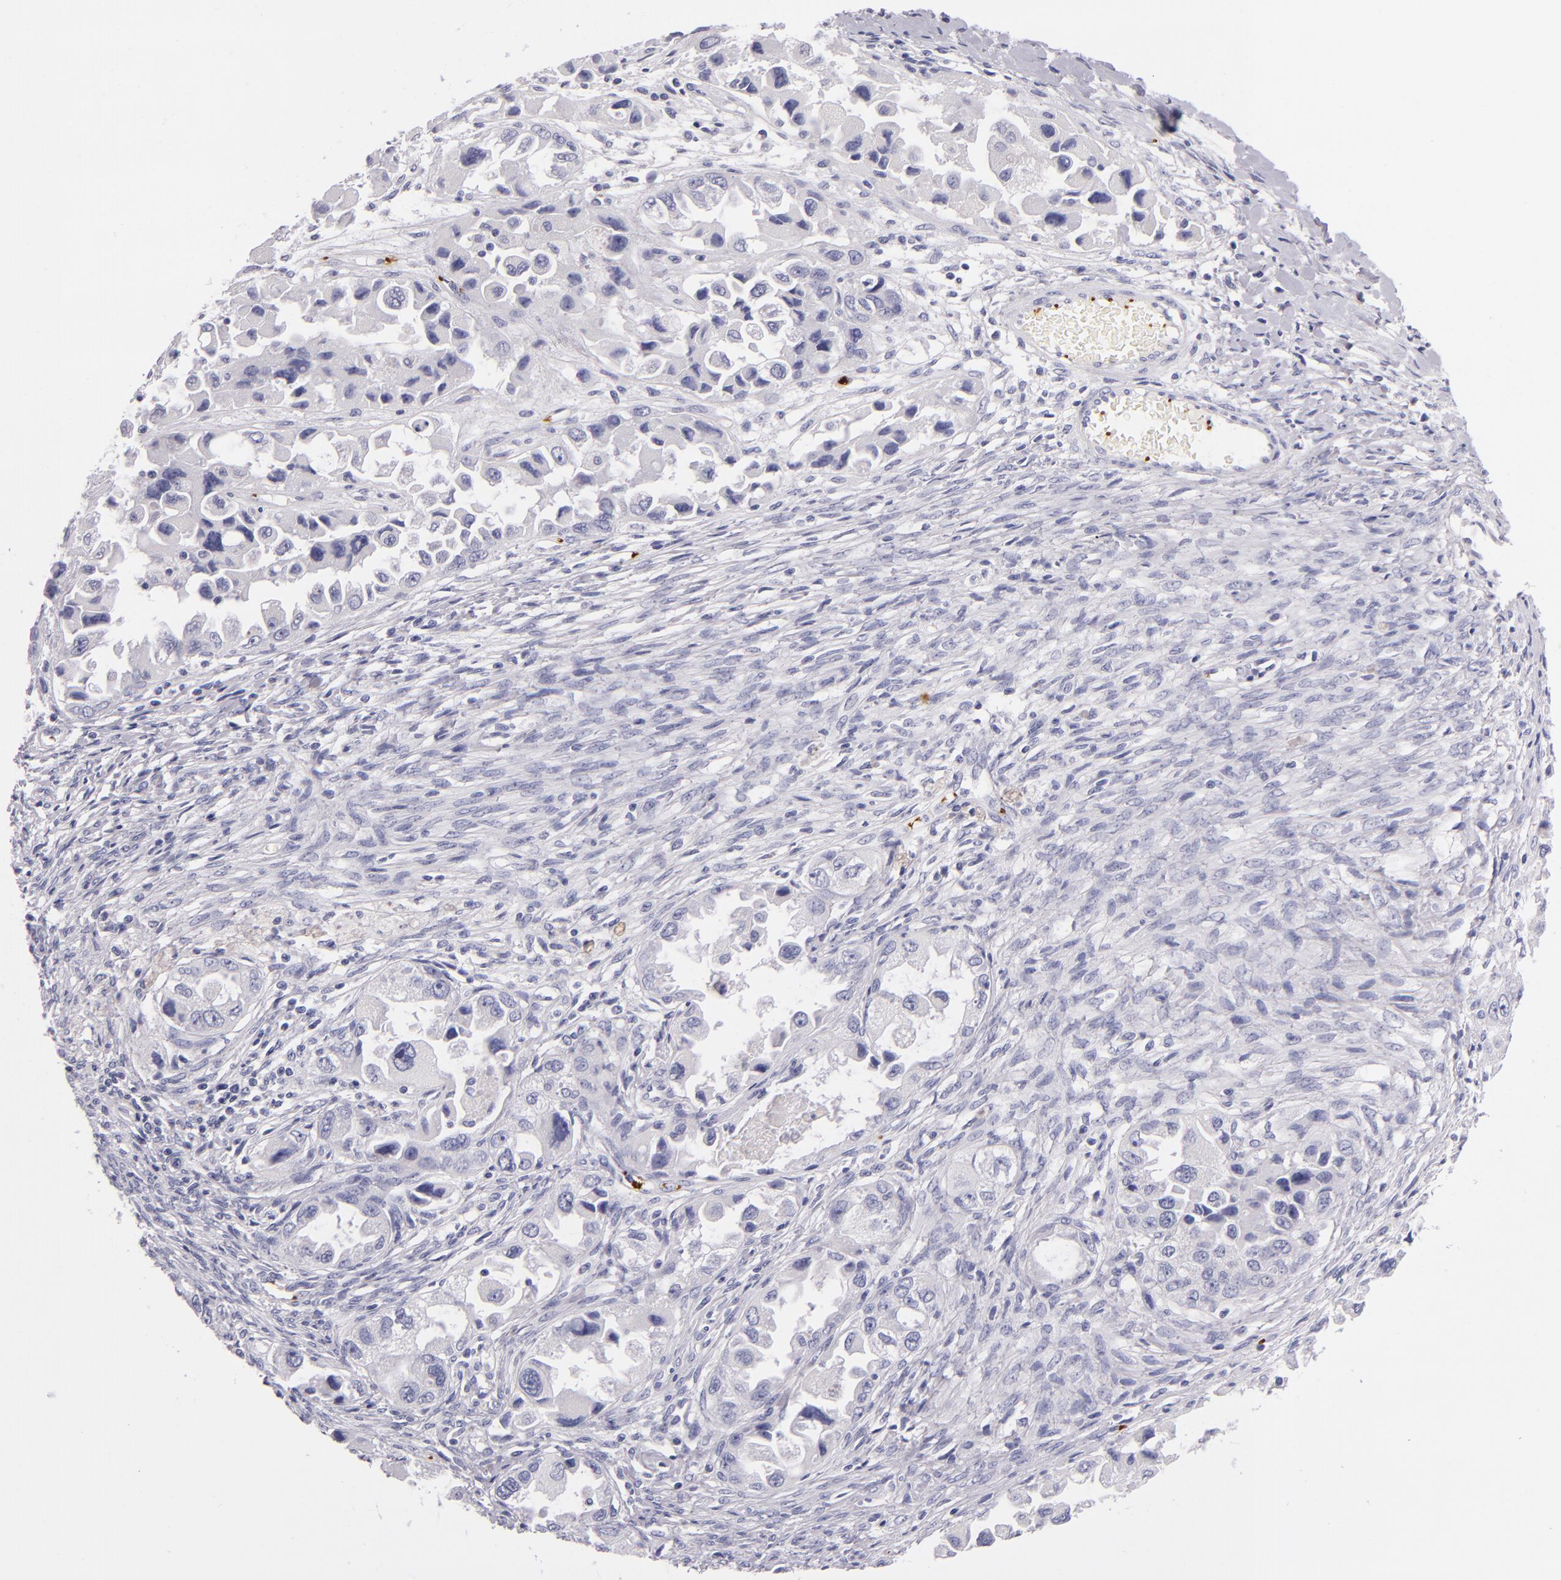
{"staining": {"intensity": "negative", "quantity": "none", "location": "none"}, "tissue": "ovarian cancer", "cell_type": "Tumor cells", "image_type": "cancer", "snomed": [{"axis": "morphology", "description": "Cystadenocarcinoma, serous, NOS"}, {"axis": "topography", "description": "Ovary"}], "caption": "Human ovarian serous cystadenocarcinoma stained for a protein using immunohistochemistry exhibits no expression in tumor cells.", "gene": "GP1BA", "patient": {"sex": "female", "age": 84}}